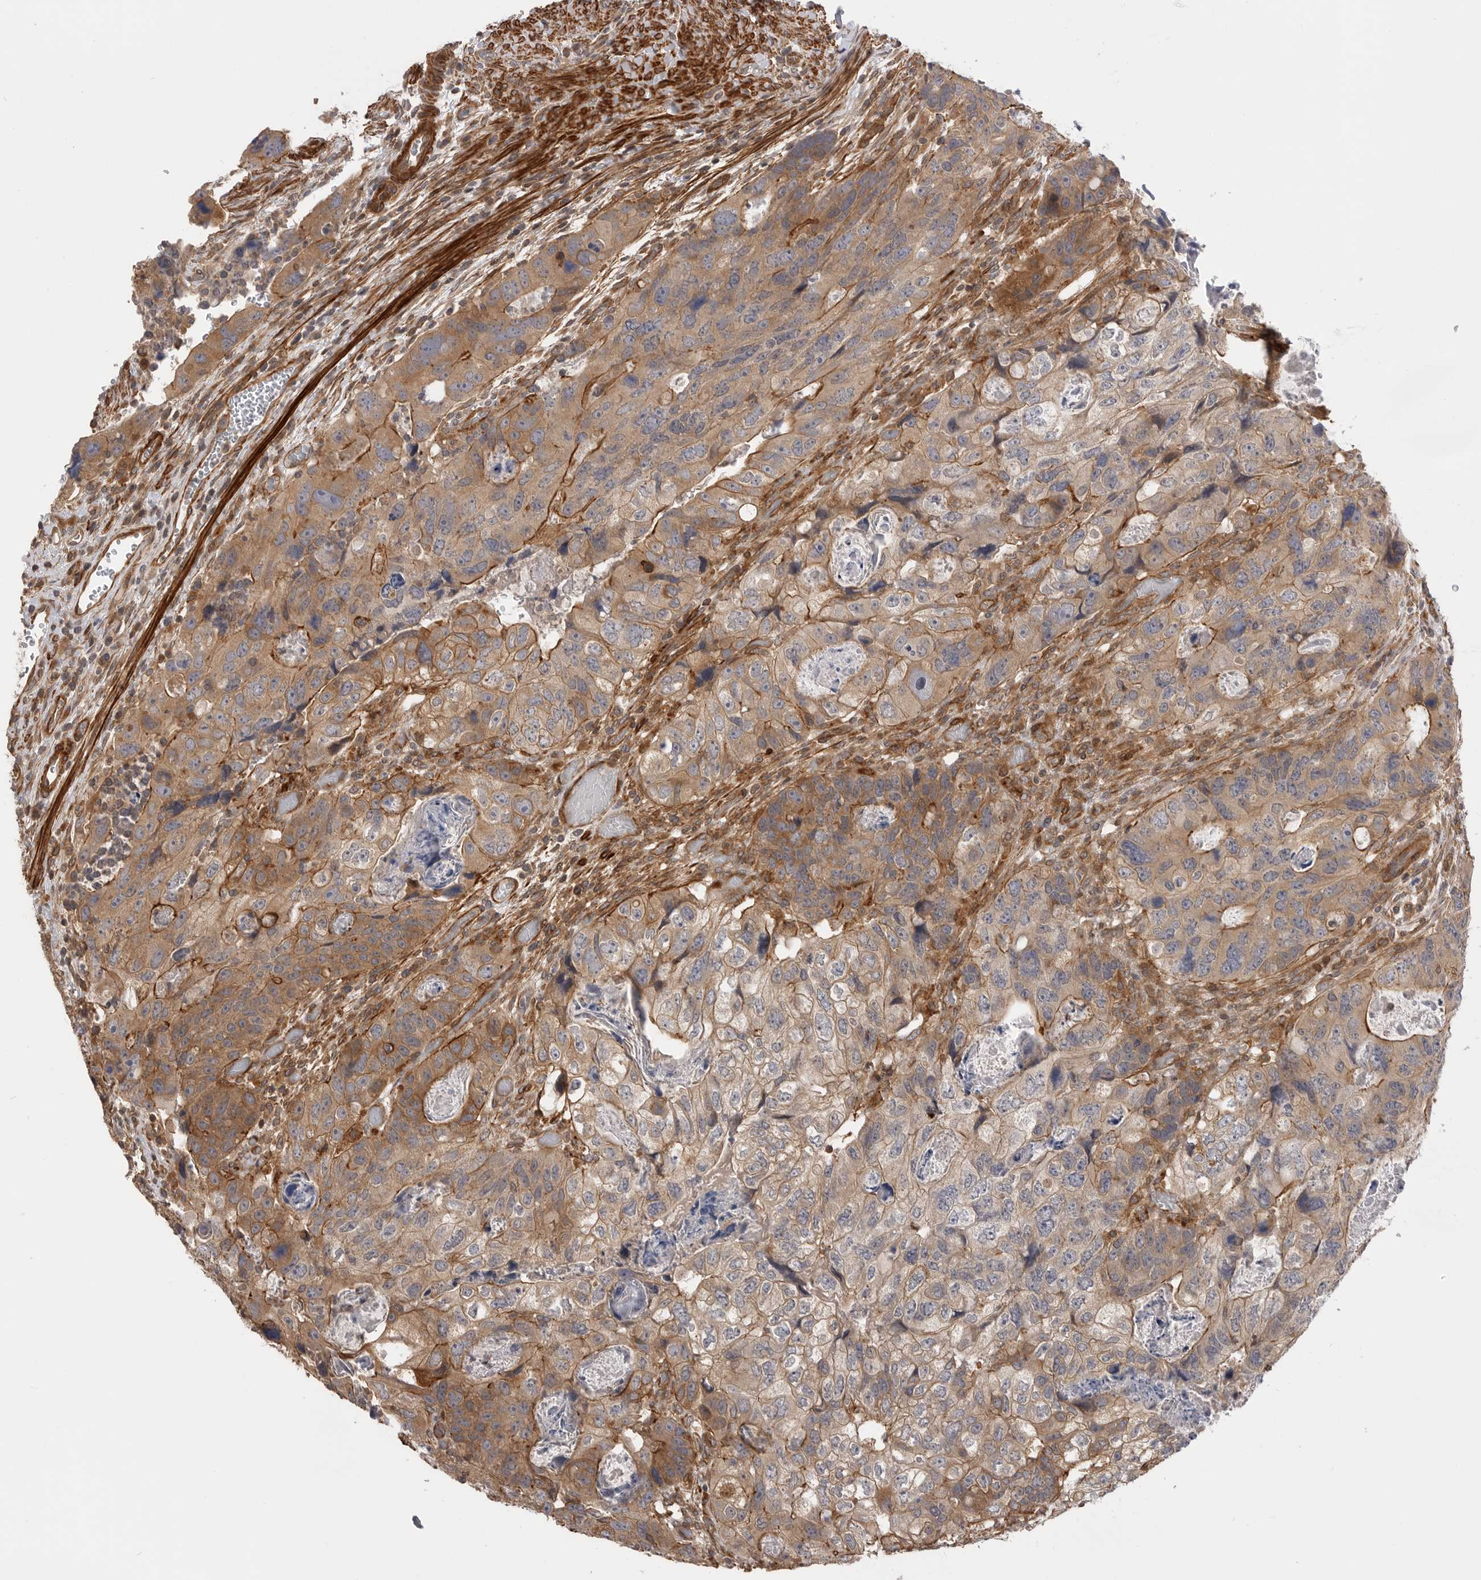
{"staining": {"intensity": "moderate", "quantity": "25%-75%", "location": "cytoplasmic/membranous"}, "tissue": "colorectal cancer", "cell_type": "Tumor cells", "image_type": "cancer", "snomed": [{"axis": "morphology", "description": "Adenocarcinoma, NOS"}, {"axis": "topography", "description": "Rectum"}], "caption": "IHC of adenocarcinoma (colorectal) demonstrates medium levels of moderate cytoplasmic/membranous staining in approximately 25%-75% of tumor cells.", "gene": "TRIM56", "patient": {"sex": "male", "age": 59}}